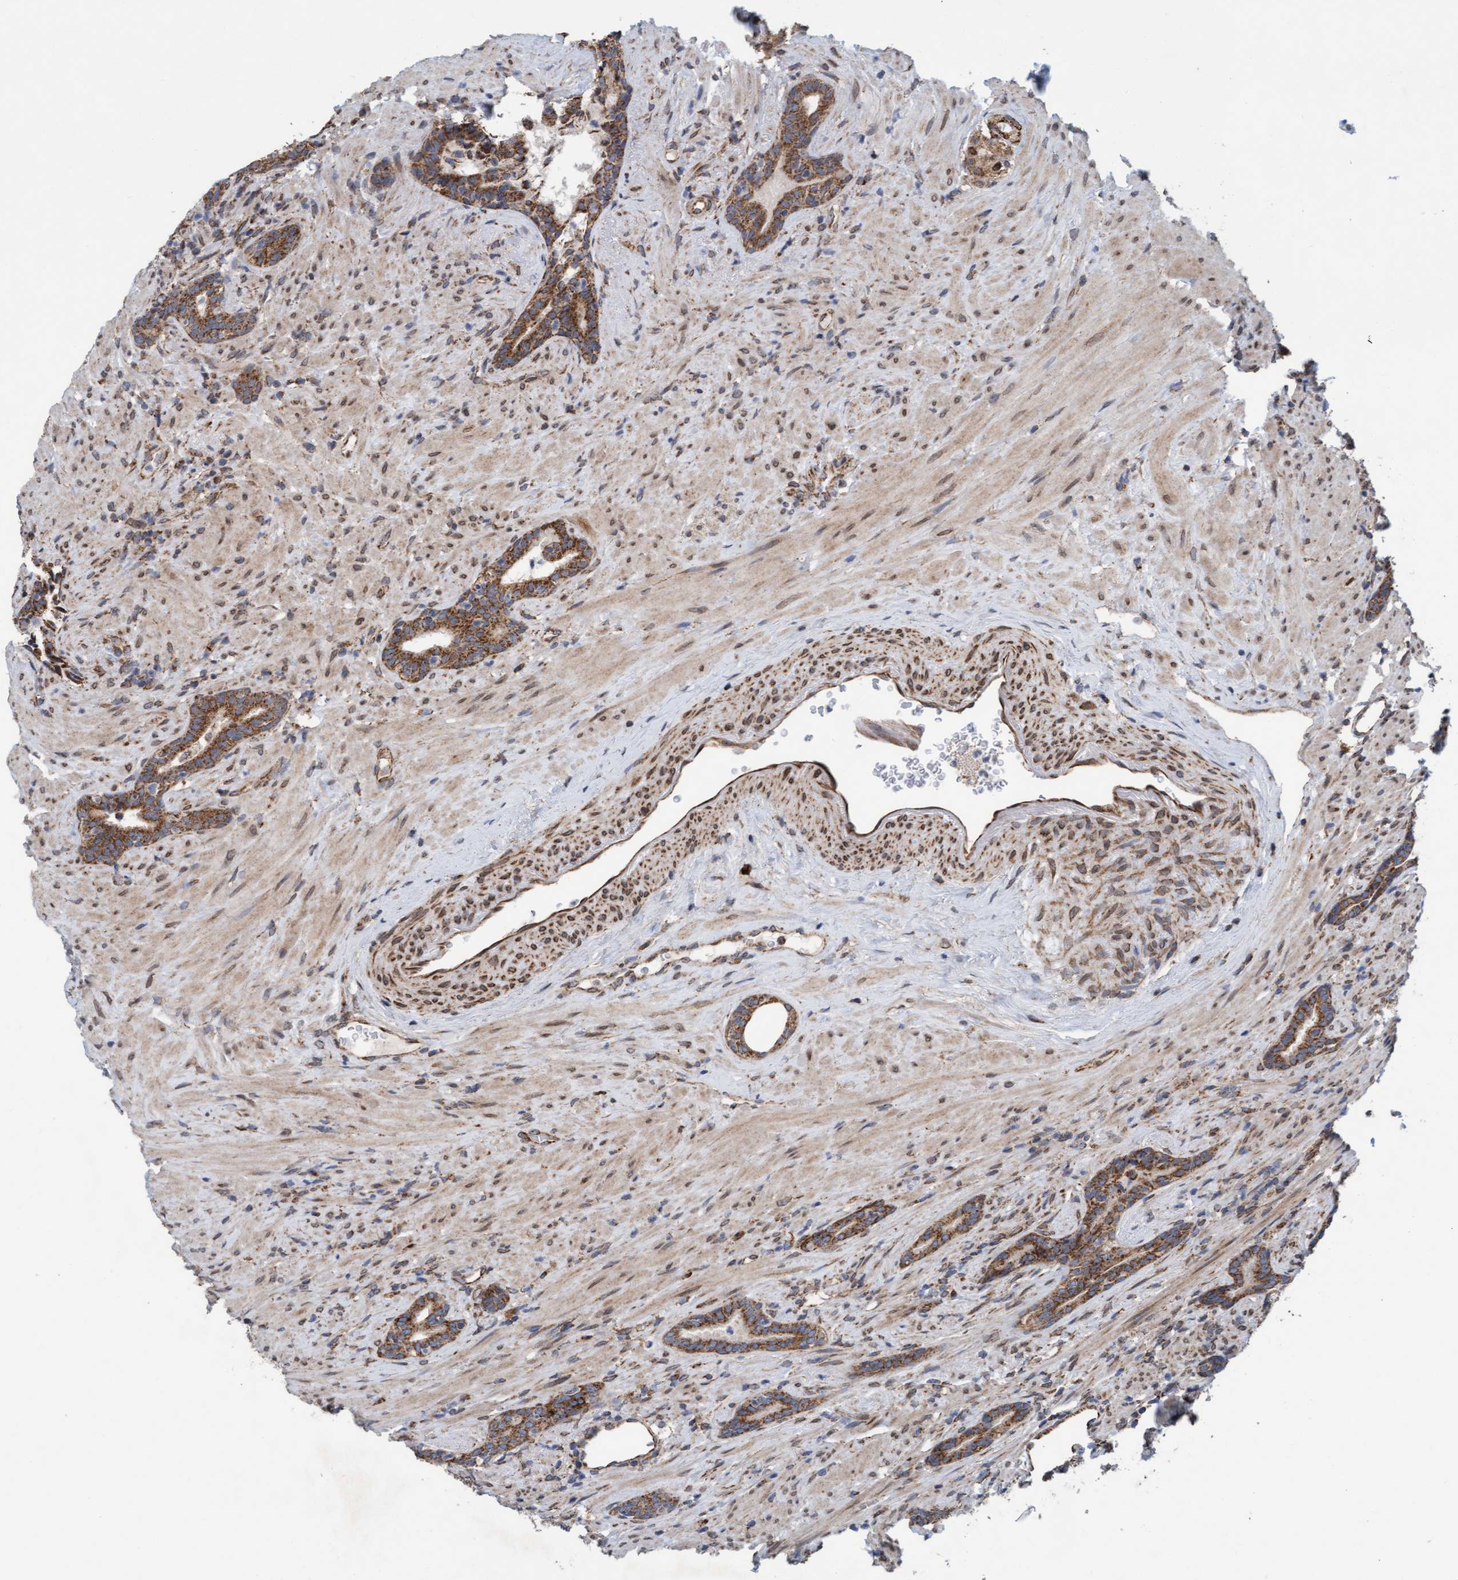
{"staining": {"intensity": "moderate", "quantity": ">75%", "location": "cytoplasmic/membranous"}, "tissue": "prostate cancer", "cell_type": "Tumor cells", "image_type": "cancer", "snomed": [{"axis": "morphology", "description": "Adenocarcinoma, High grade"}, {"axis": "topography", "description": "Prostate"}], "caption": "A medium amount of moderate cytoplasmic/membranous expression is seen in about >75% of tumor cells in prostate adenocarcinoma (high-grade) tissue.", "gene": "MRPS23", "patient": {"sex": "male", "age": 71}}